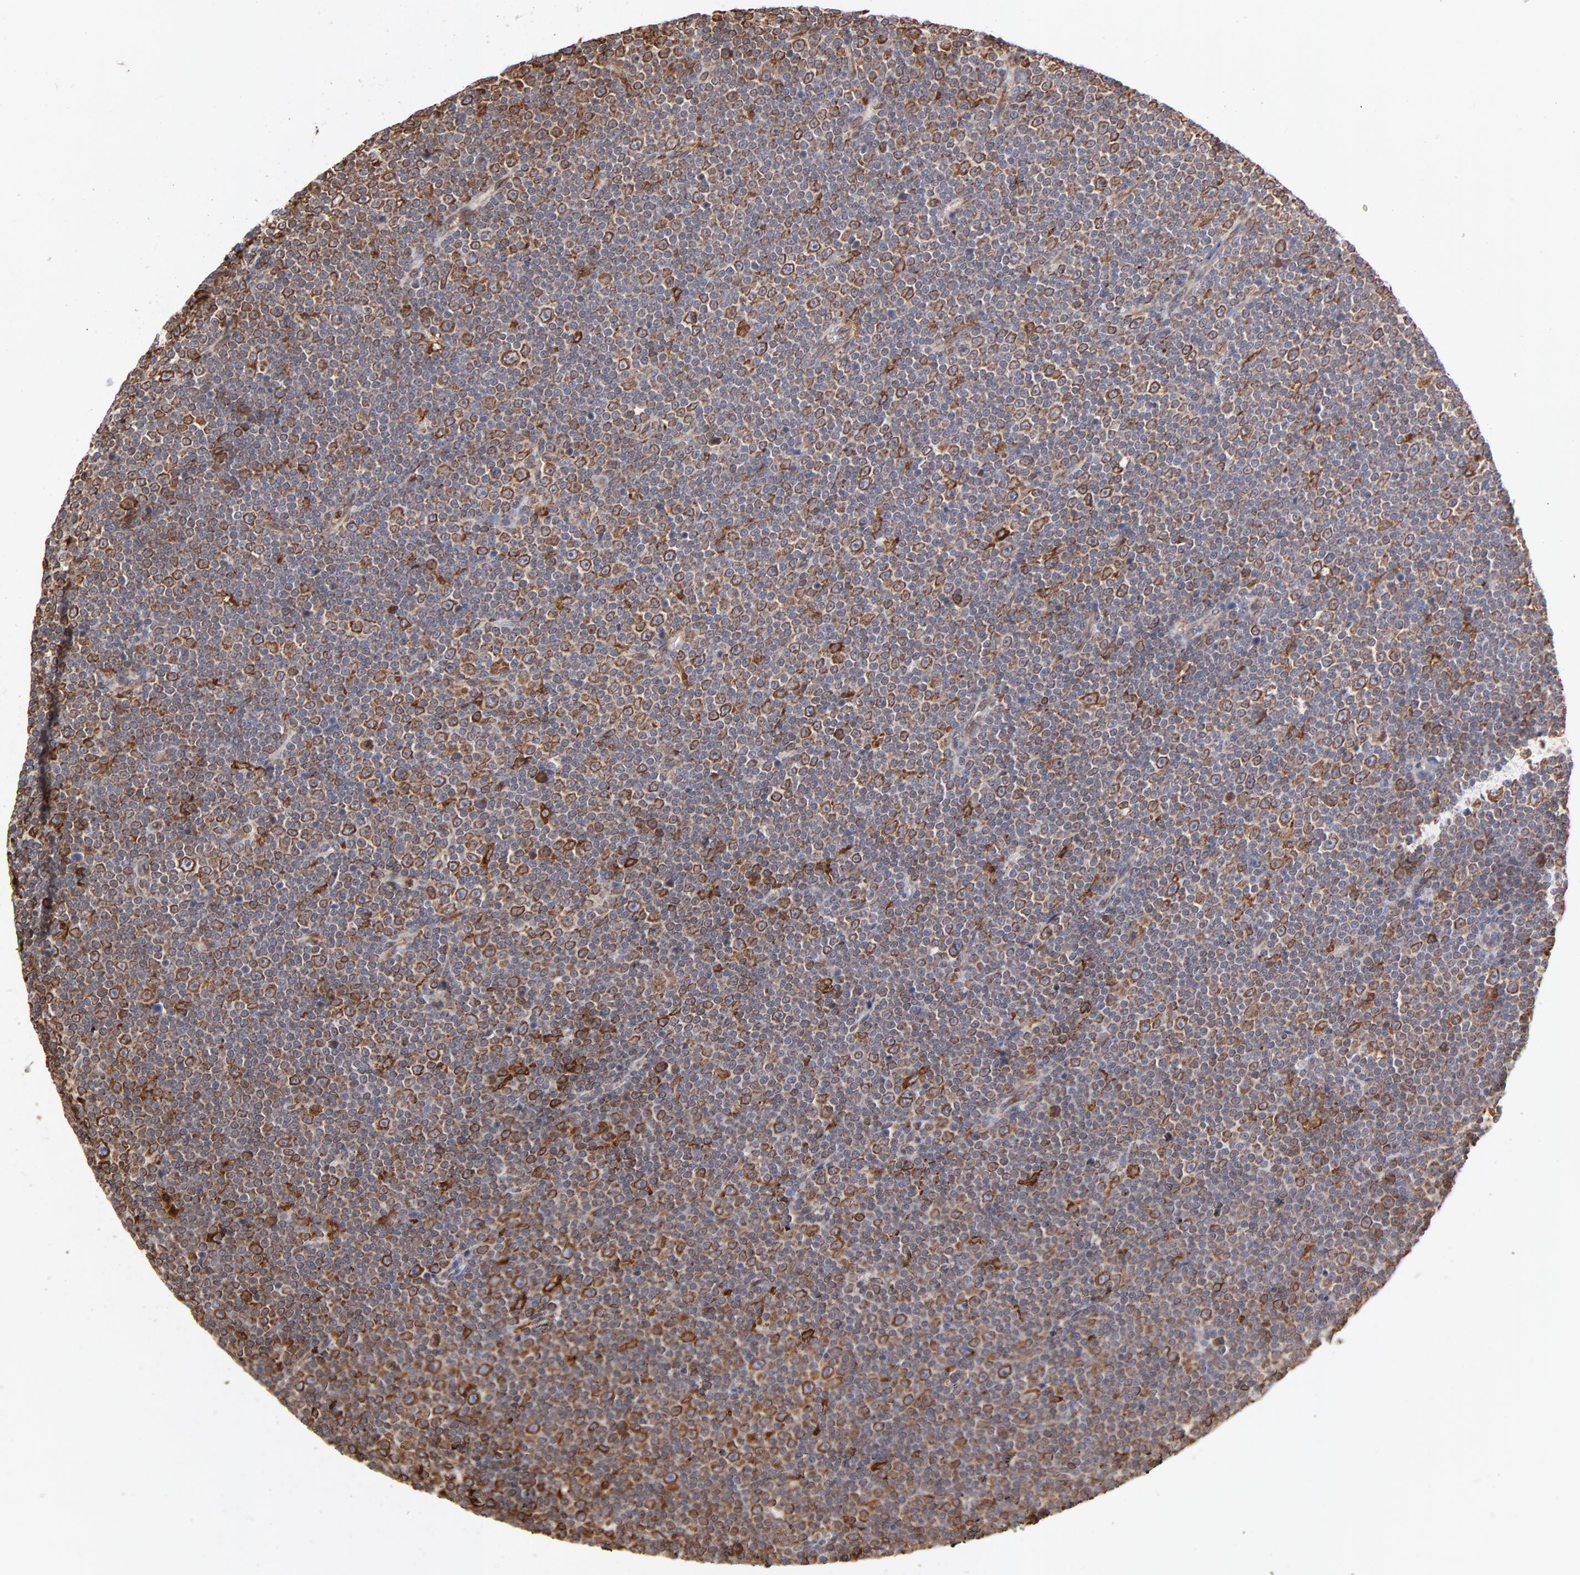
{"staining": {"intensity": "strong", "quantity": "25%-75%", "location": "cytoplasmic/membranous"}, "tissue": "lymphoma", "cell_type": "Tumor cells", "image_type": "cancer", "snomed": [{"axis": "morphology", "description": "Malignant lymphoma, non-Hodgkin's type, Low grade"}, {"axis": "topography", "description": "Lymph node"}], "caption": "Low-grade malignant lymphoma, non-Hodgkin's type stained with a protein marker shows strong staining in tumor cells.", "gene": "CANX", "patient": {"sex": "female", "age": 67}}